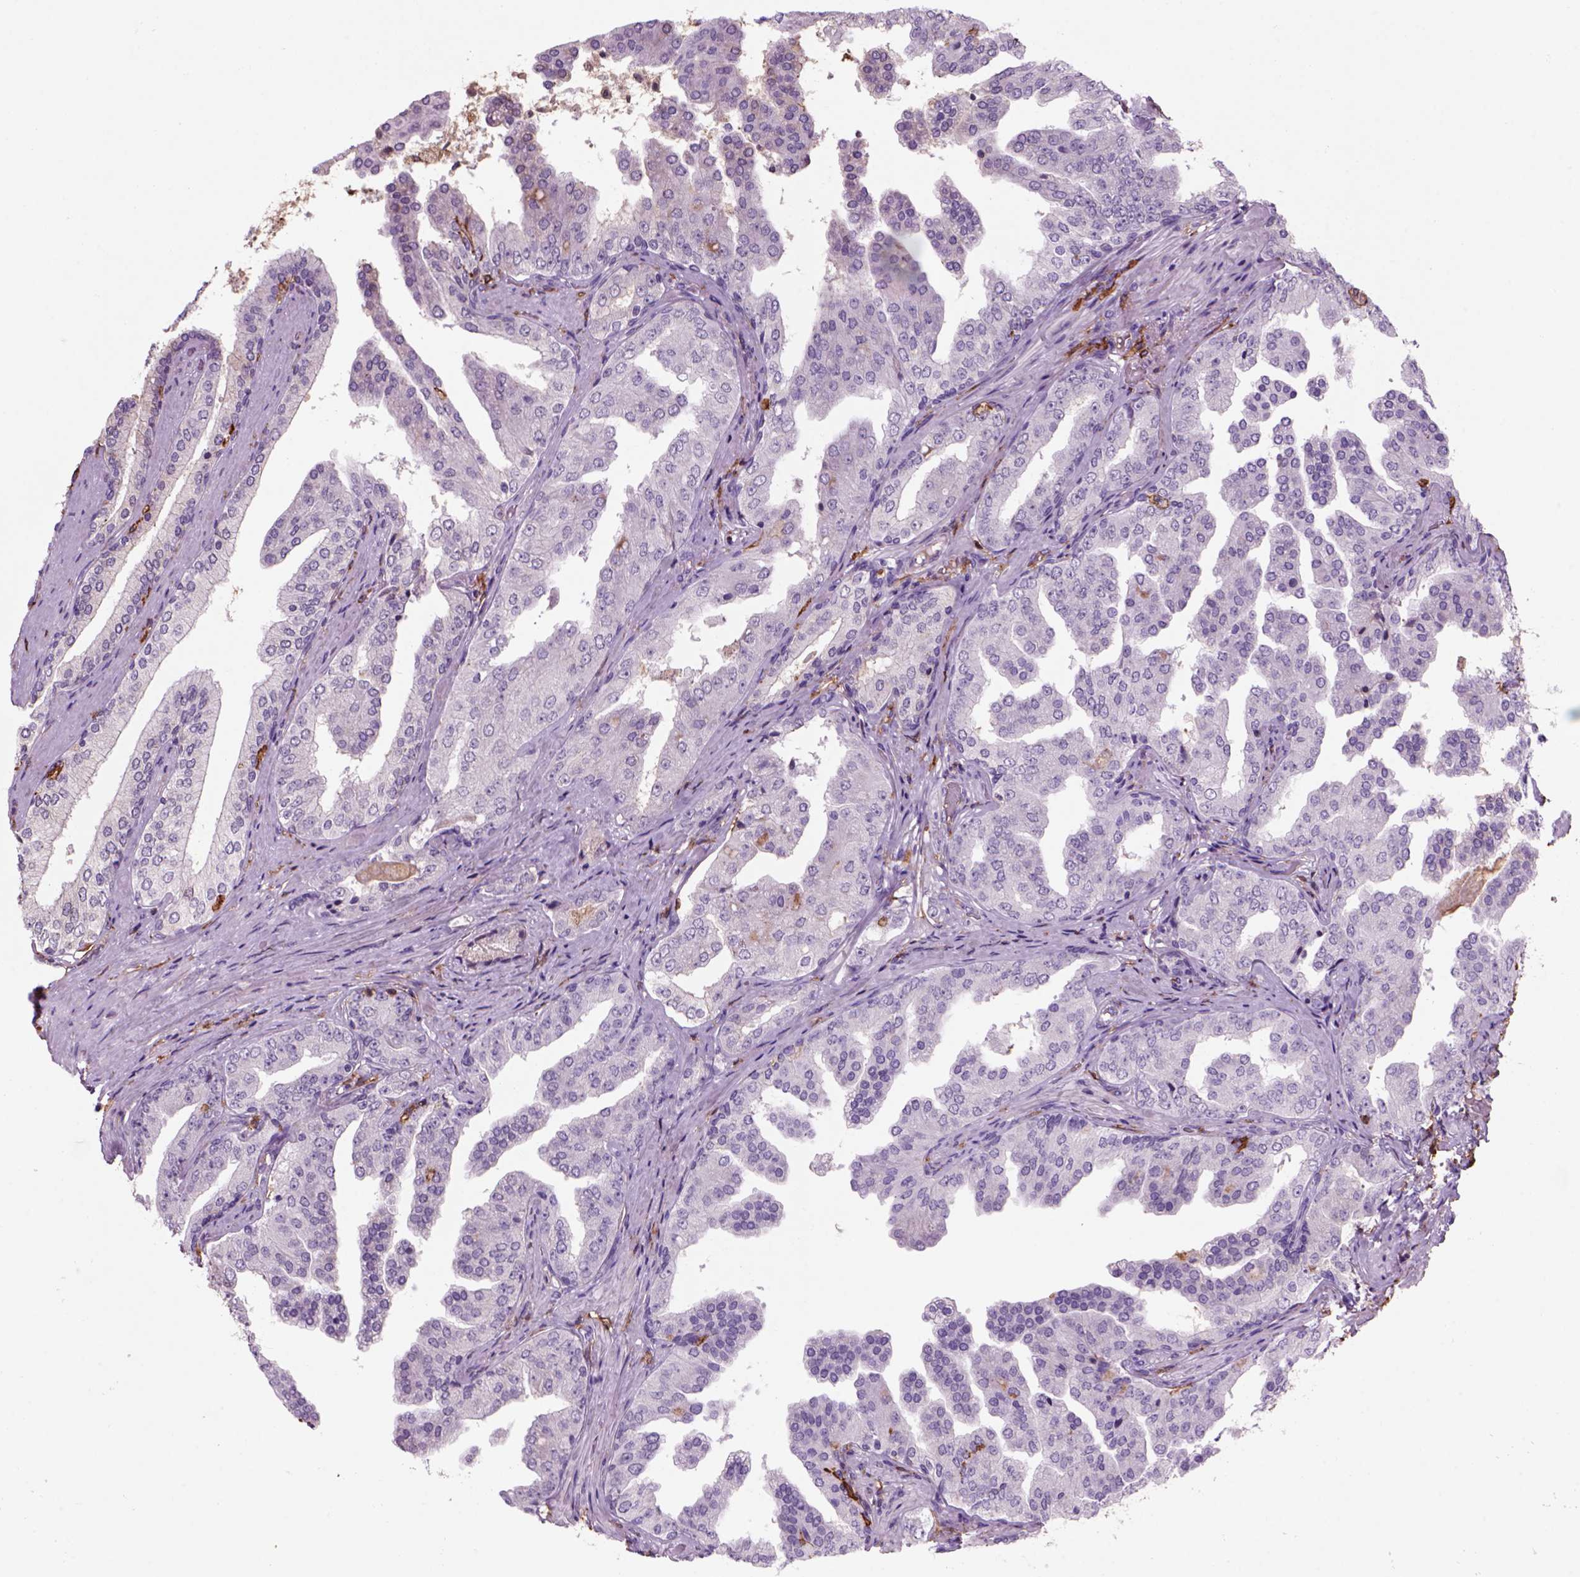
{"staining": {"intensity": "negative", "quantity": "none", "location": "none"}, "tissue": "prostate cancer", "cell_type": "Tumor cells", "image_type": "cancer", "snomed": [{"axis": "morphology", "description": "Adenocarcinoma, Low grade"}, {"axis": "topography", "description": "Prostate and seminal vesicle, NOS"}], "caption": "A high-resolution image shows immunohistochemistry staining of prostate adenocarcinoma (low-grade), which exhibits no significant positivity in tumor cells. (Stains: DAB immunohistochemistry with hematoxylin counter stain, Microscopy: brightfield microscopy at high magnification).", "gene": "CD14", "patient": {"sex": "male", "age": 61}}